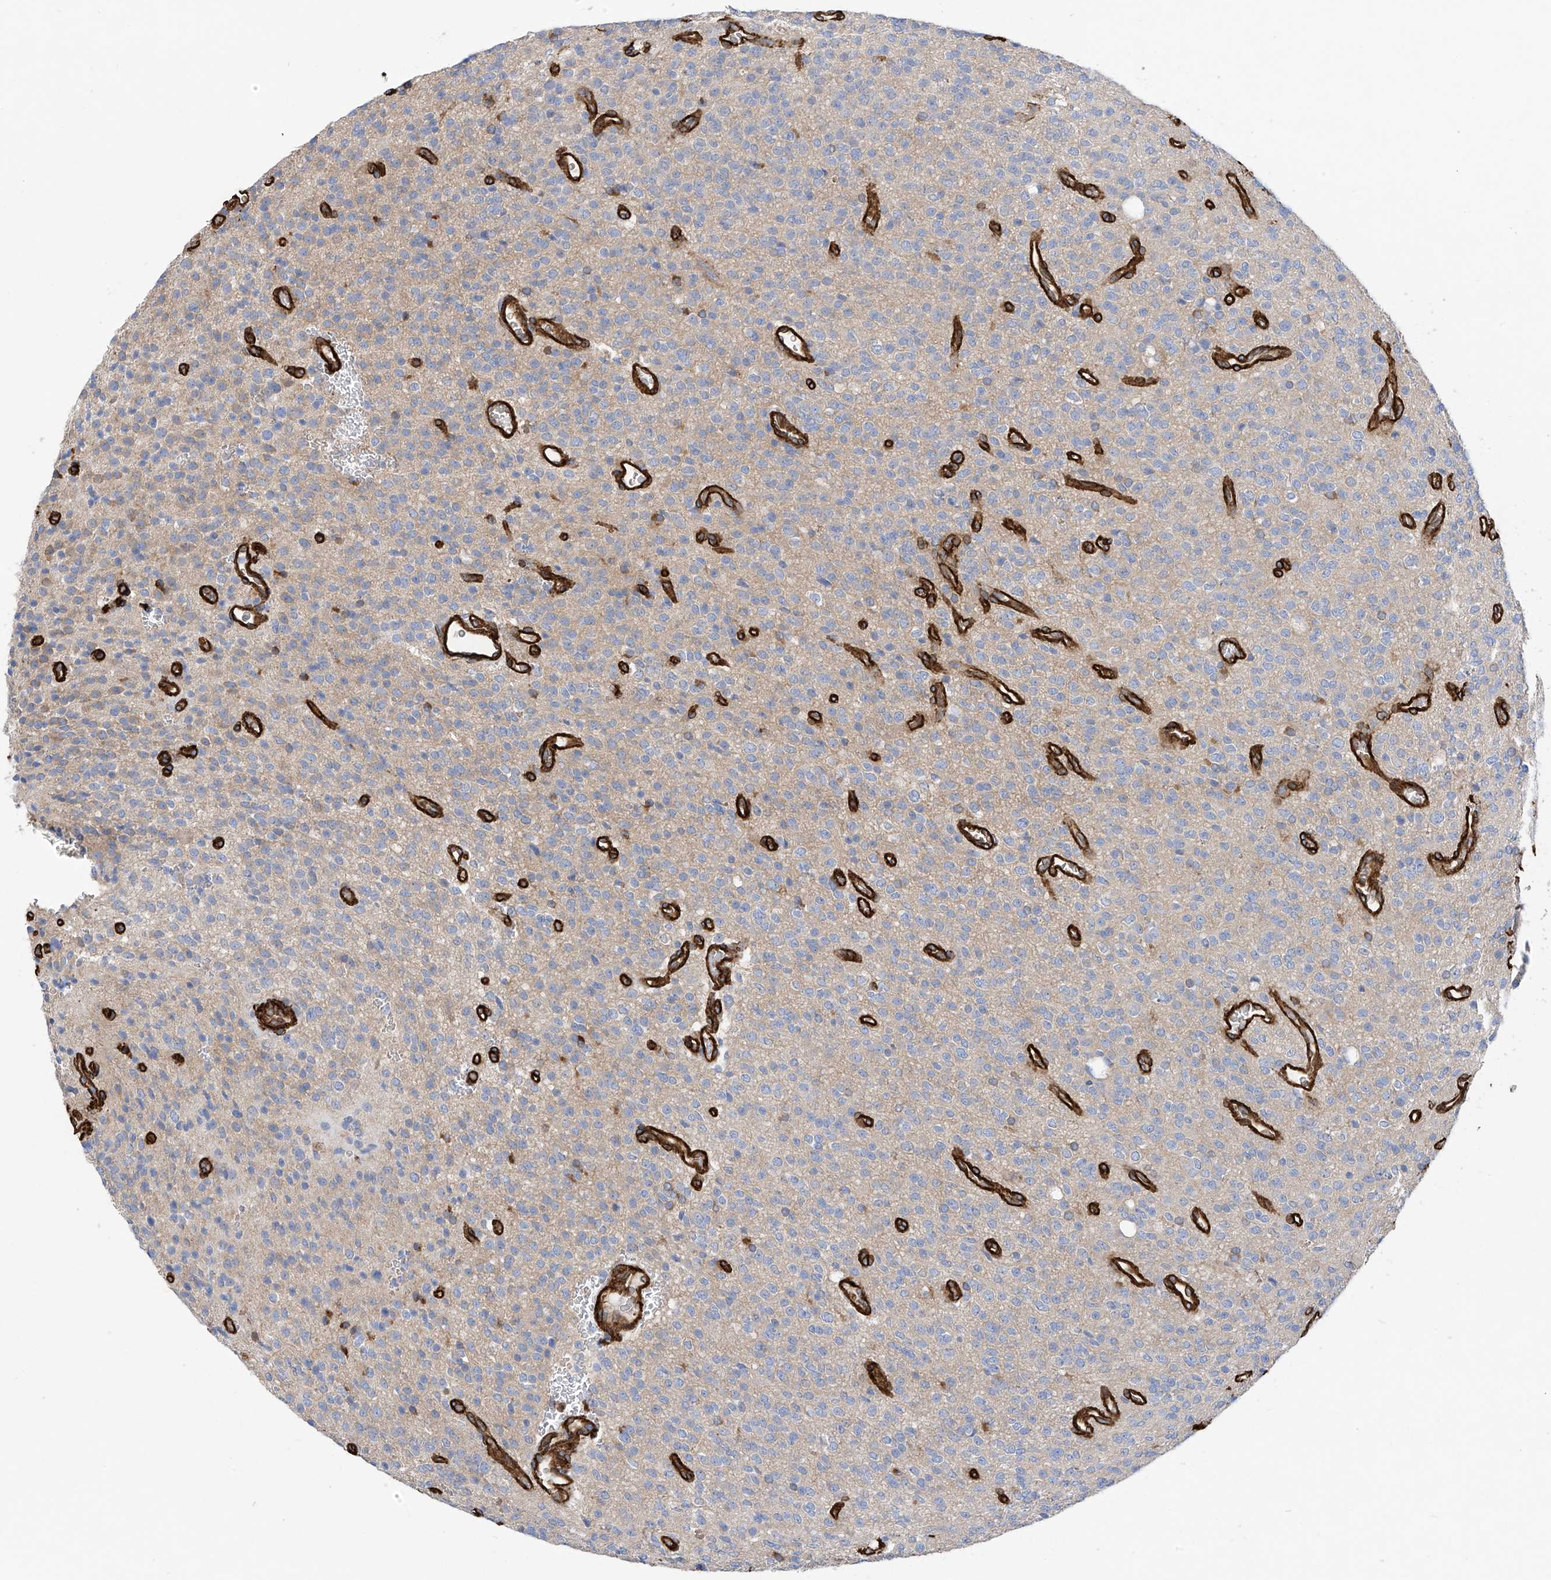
{"staining": {"intensity": "negative", "quantity": "none", "location": "none"}, "tissue": "glioma", "cell_type": "Tumor cells", "image_type": "cancer", "snomed": [{"axis": "morphology", "description": "Glioma, malignant, High grade"}, {"axis": "topography", "description": "Brain"}], "caption": "Tumor cells show no significant staining in malignant high-grade glioma.", "gene": "UBTD1", "patient": {"sex": "male", "age": 34}}